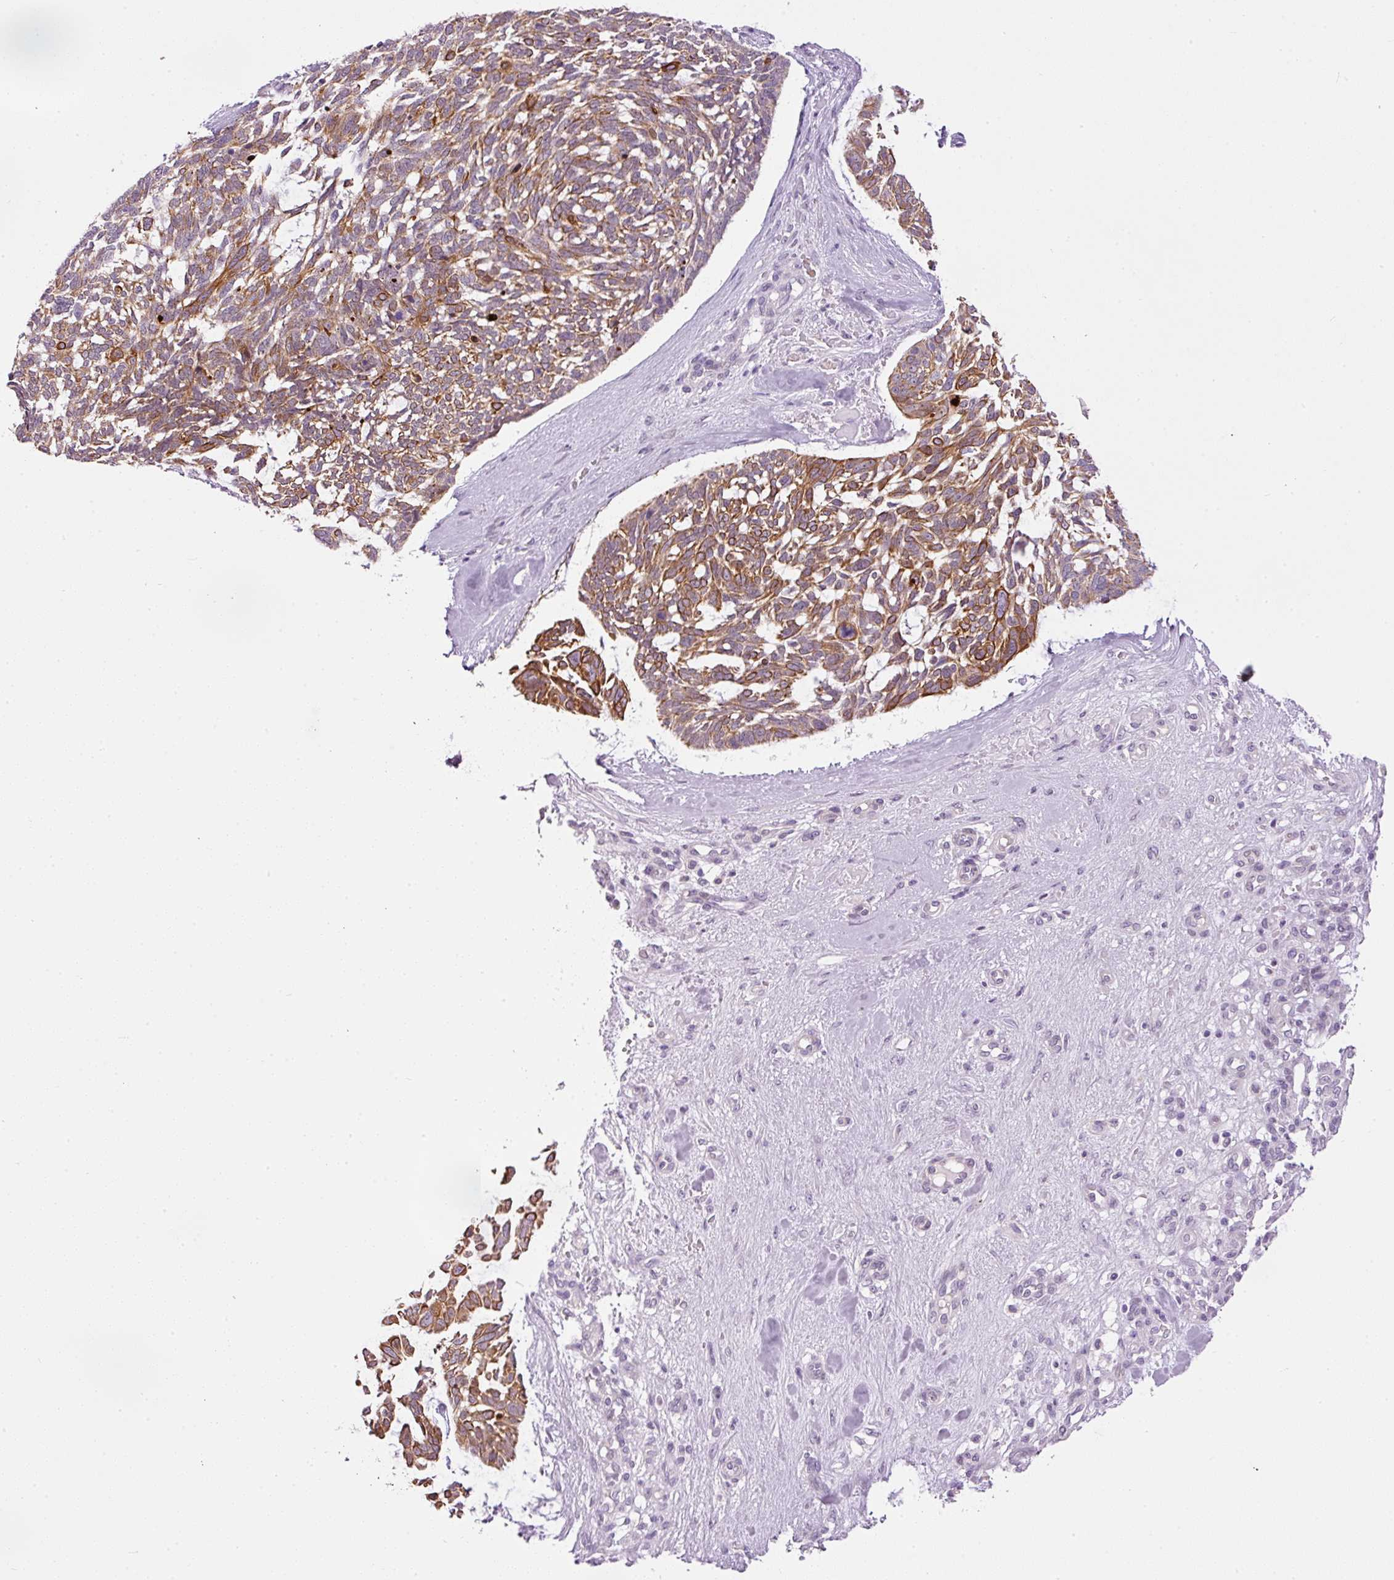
{"staining": {"intensity": "moderate", "quantity": ">75%", "location": "cytoplasmic/membranous"}, "tissue": "skin cancer", "cell_type": "Tumor cells", "image_type": "cancer", "snomed": [{"axis": "morphology", "description": "Basal cell carcinoma"}, {"axis": "topography", "description": "Skin"}], "caption": "High-power microscopy captured an IHC image of basal cell carcinoma (skin), revealing moderate cytoplasmic/membranous staining in approximately >75% of tumor cells.", "gene": "SRC", "patient": {"sex": "male", "age": 88}}